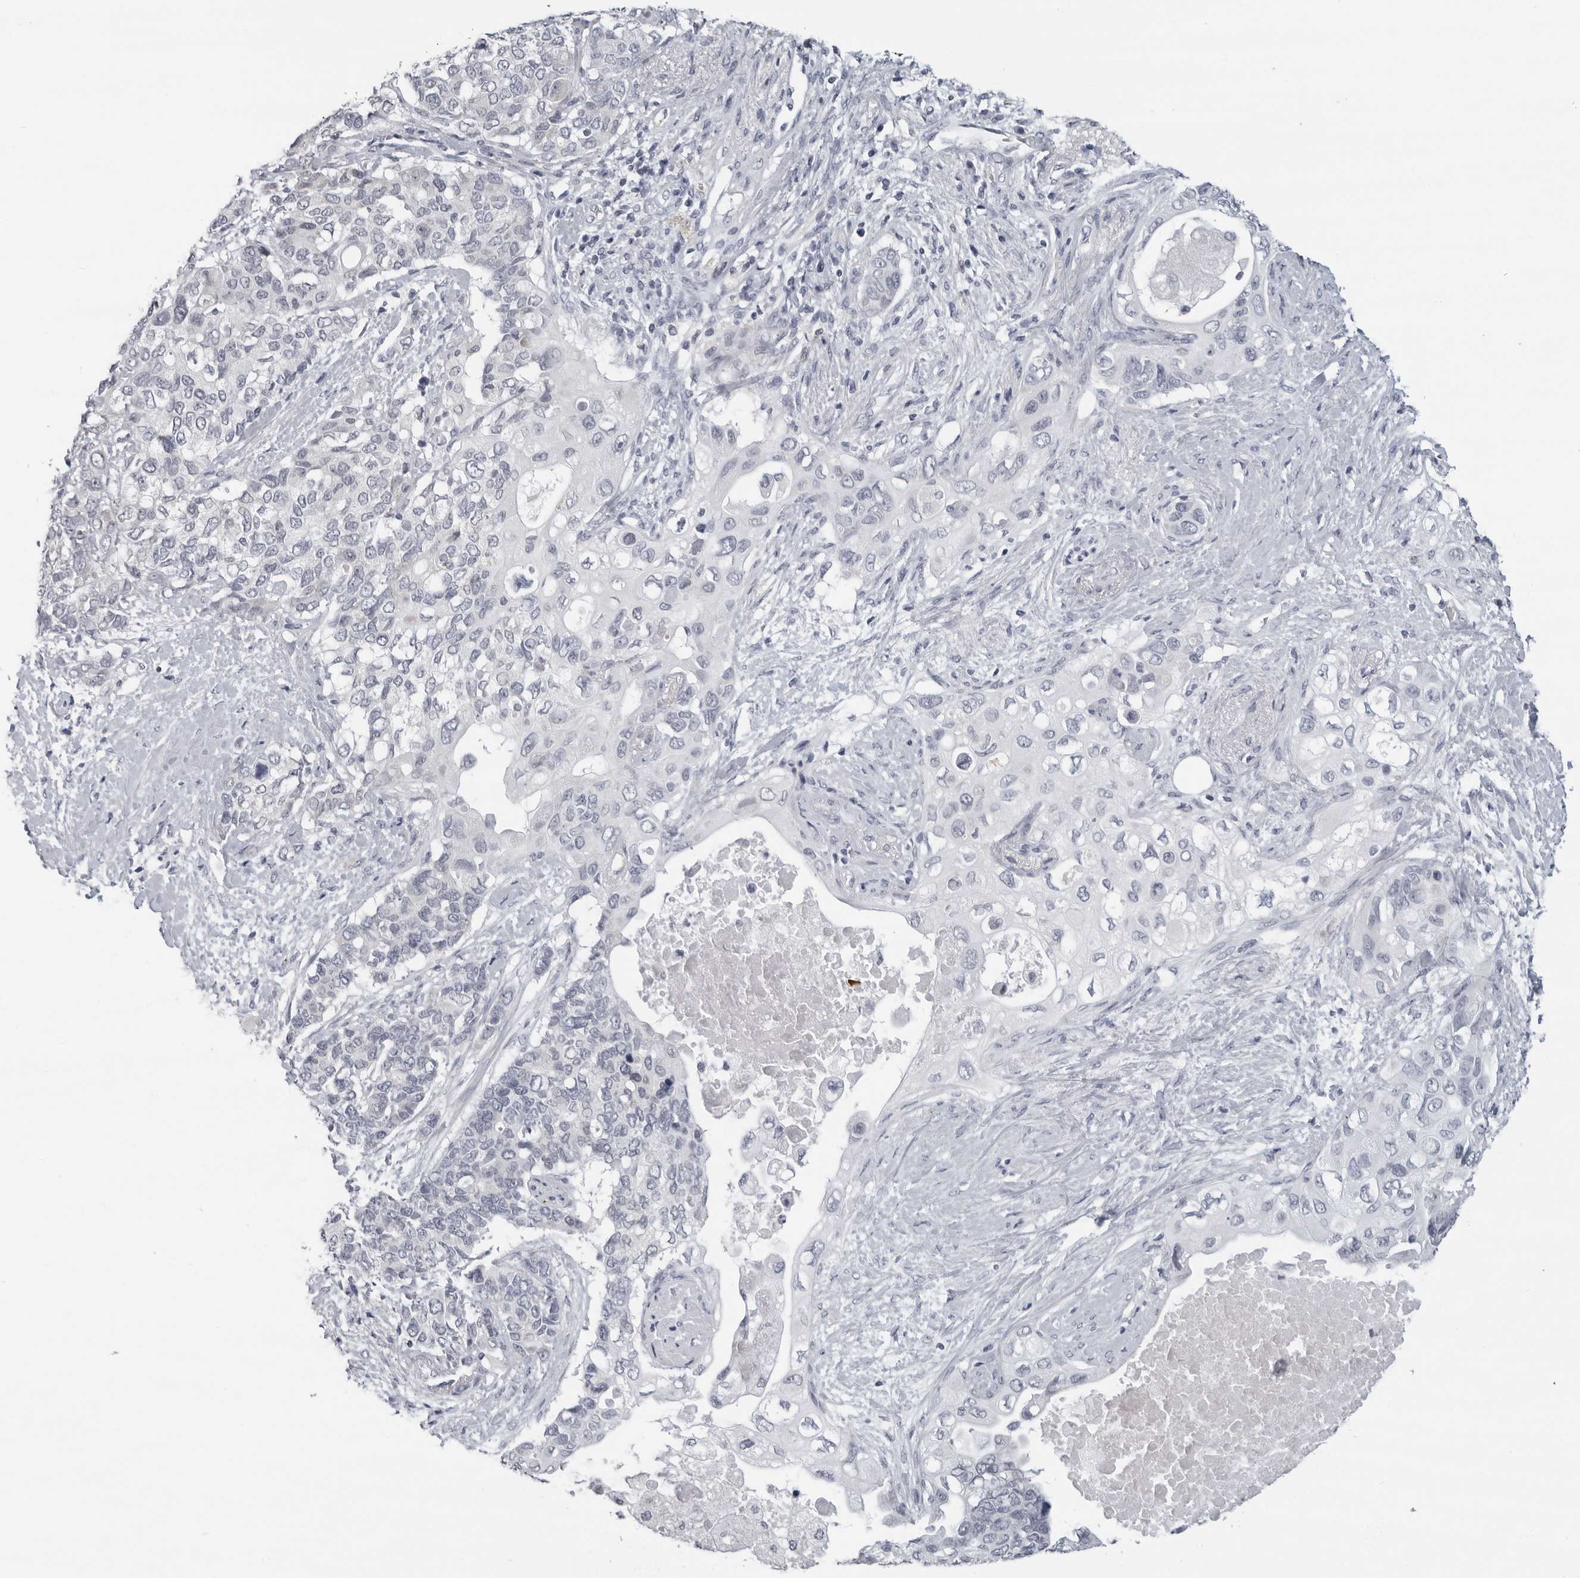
{"staining": {"intensity": "negative", "quantity": "none", "location": "none"}, "tissue": "pancreatic cancer", "cell_type": "Tumor cells", "image_type": "cancer", "snomed": [{"axis": "morphology", "description": "Adenocarcinoma, NOS"}, {"axis": "topography", "description": "Pancreas"}], "caption": "Pancreatic cancer (adenocarcinoma) was stained to show a protein in brown. There is no significant expression in tumor cells.", "gene": "OPLAH", "patient": {"sex": "female", "age": 56}}